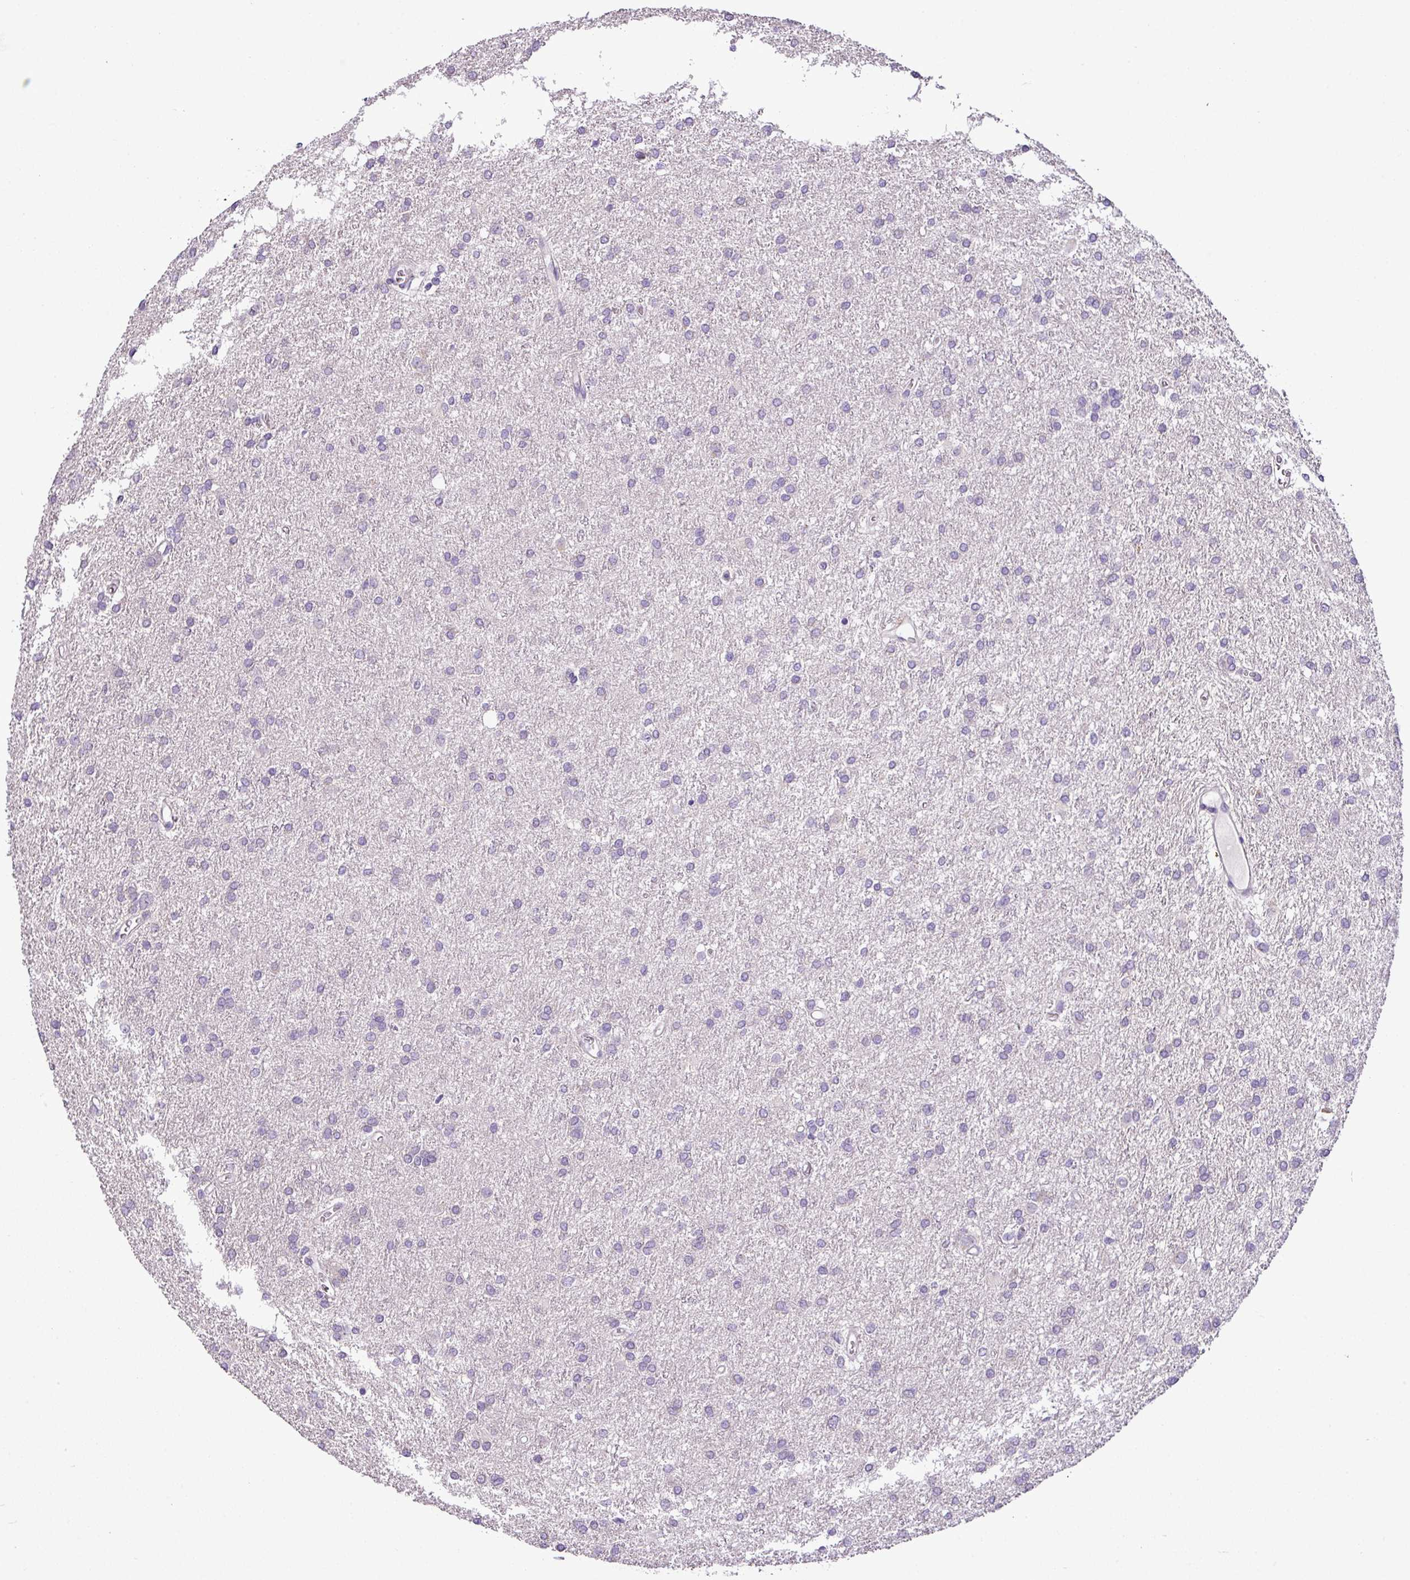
{"staining": {"intensity": "negative", "quantity": "none", "location": "none"}, "tissue": "glioma", "cell_type": "Tumor cells", "image_type": "cancer", "snomed": [{"axis": "morphology", "description": "Glioma, malignant, High grade"}, {"axis": "topography", "description": "Brain"}], "caption": "Protein analysis of malignant glioma (high-grade) displays no significant expression in tumor cells.", "gene": "MOCS3", "patient": {"sex": "female", "age": 50}}